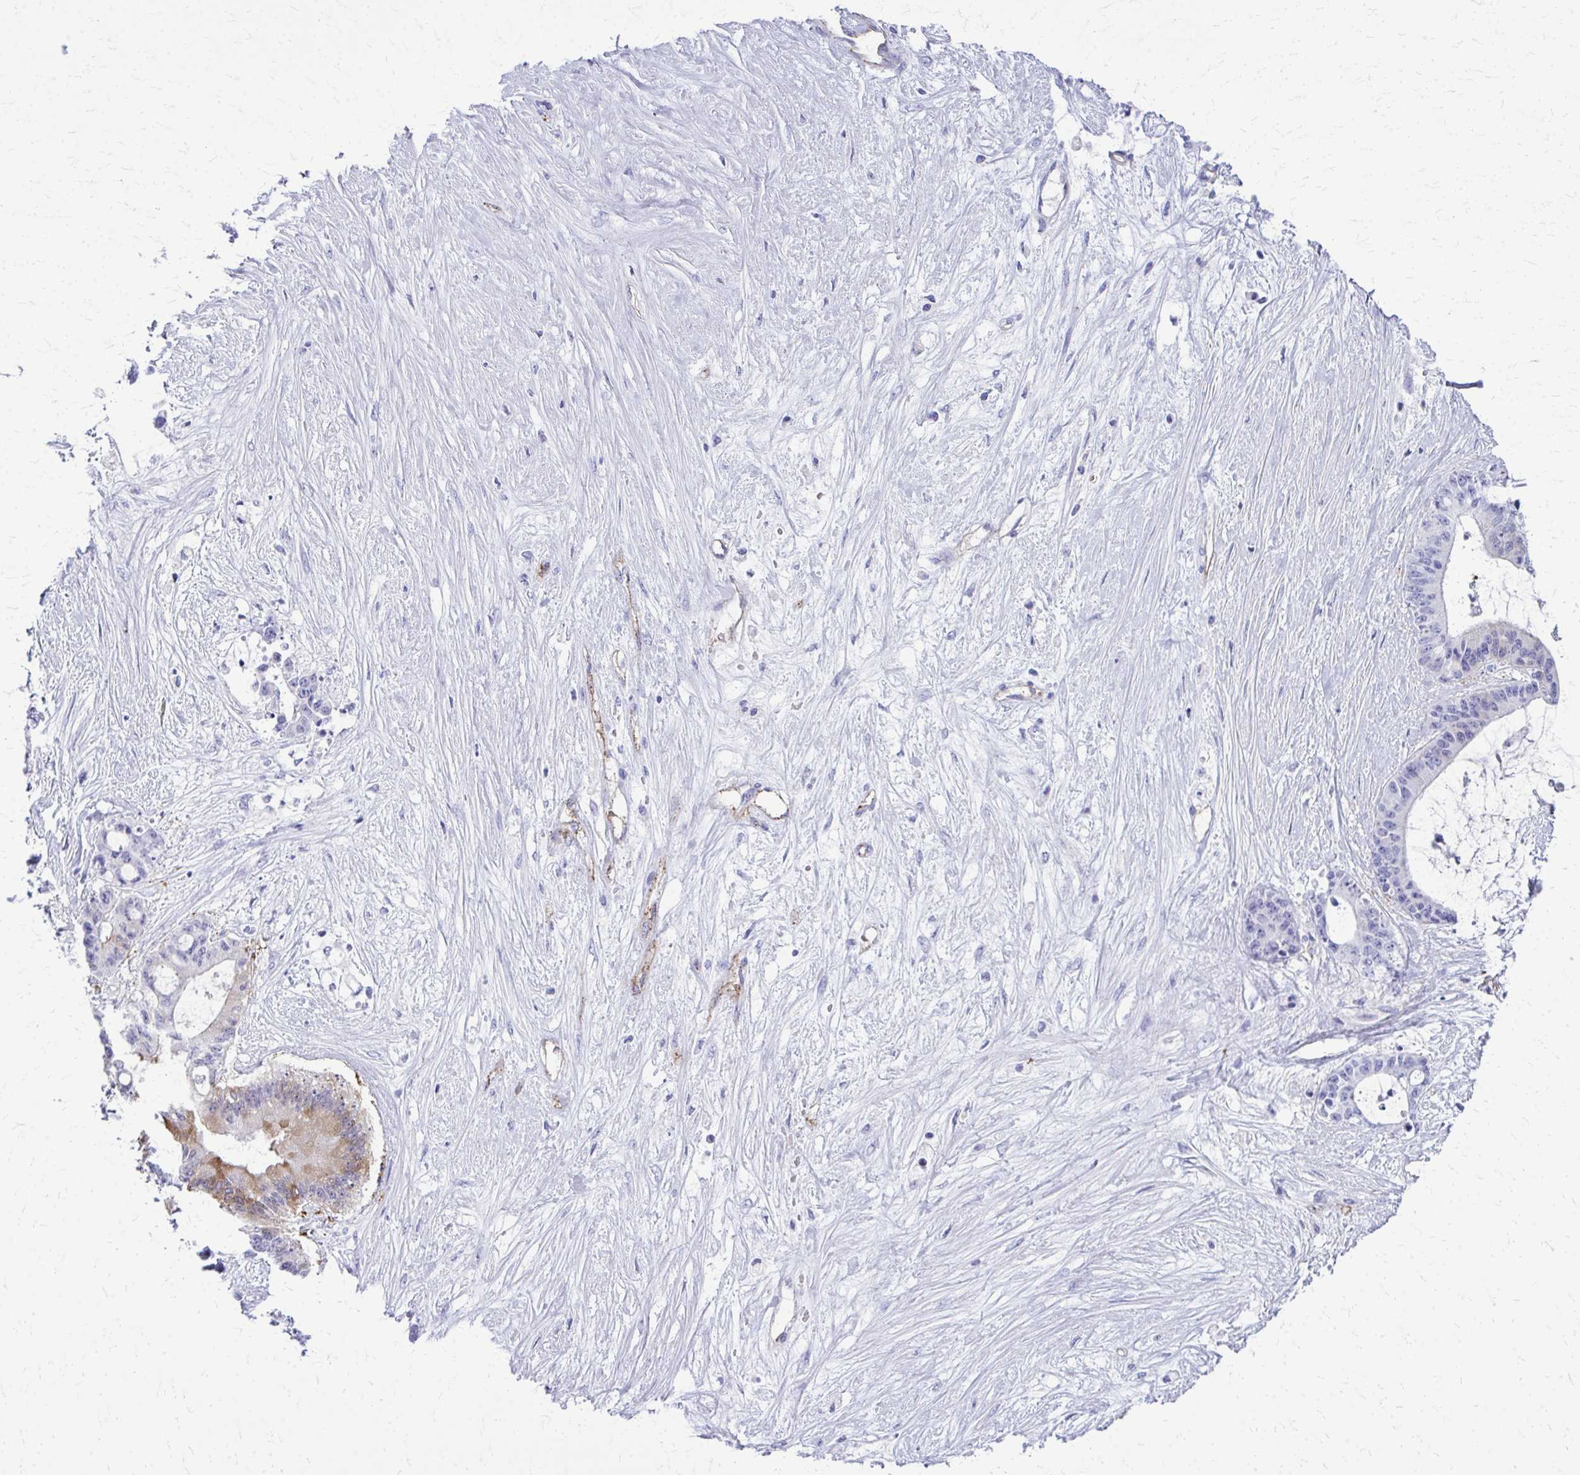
{"staining": {"intensity": "negative", "quantity": "none", "location": "none"}, "tissue": "liver cancer", "cell_type": "Tumor cells", "image_type": "cancer", "snomed": [{"axis": "morphology", "description": "Normal tissue, NOS"}, {"axis": "morphology", "description": "Cholangiocarcinoma"}, {"axis": "topography", "description": "Liver"}, {"axis": "topography", "description": "Peripheral nerve tissue"}], "caption": "Immunohistochemistry of human liver cholangiocarcinoma reveals no positivity in tumor cells.", "gene": "TPSG1", "patient": {"sex": "female", "age": 73}}